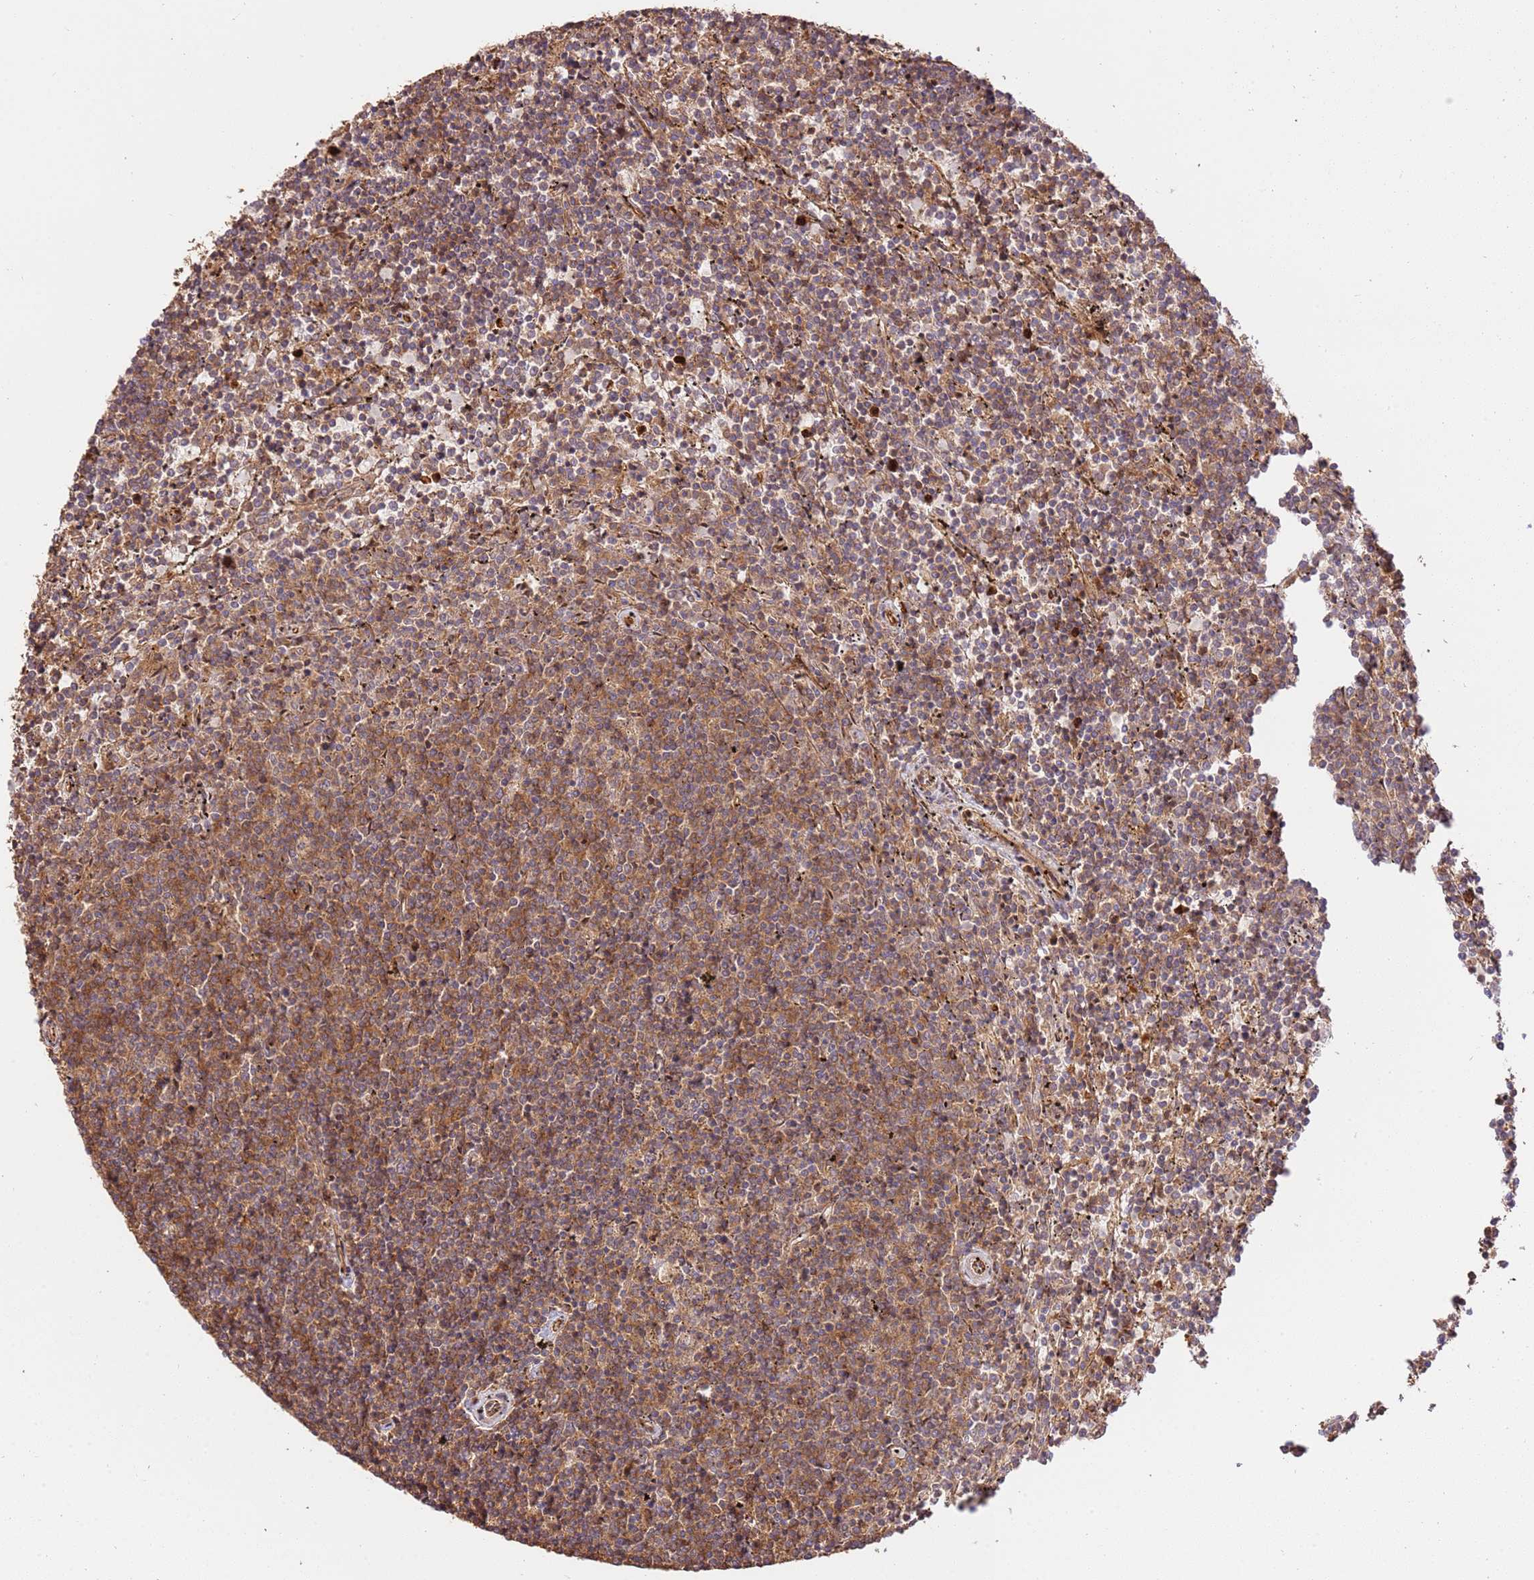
{"staining": {"intensity": "moderate", "quantity": ">75%", "location": "cytoplasmic/membranous"}, "tissue": "lymphoma", "cell_type": "Tumor cells", "image_type": "cancer", "snomed": [{"axis": "morphology", "description": "Malignant lymphoma, non-Hodgkin's type, Low grade"}, {"axis": "topography", "description": "Spleen"}], "caption": "Immunohistochemical staining of low-grade malignant lymphoma, non-Hodgkin's type reveals moderate cytoplasmic/membranous protein staining in about >75% of tumor cells.", "gene": "KATNAL2", "patient": {"sex": "female", "age": 50}}